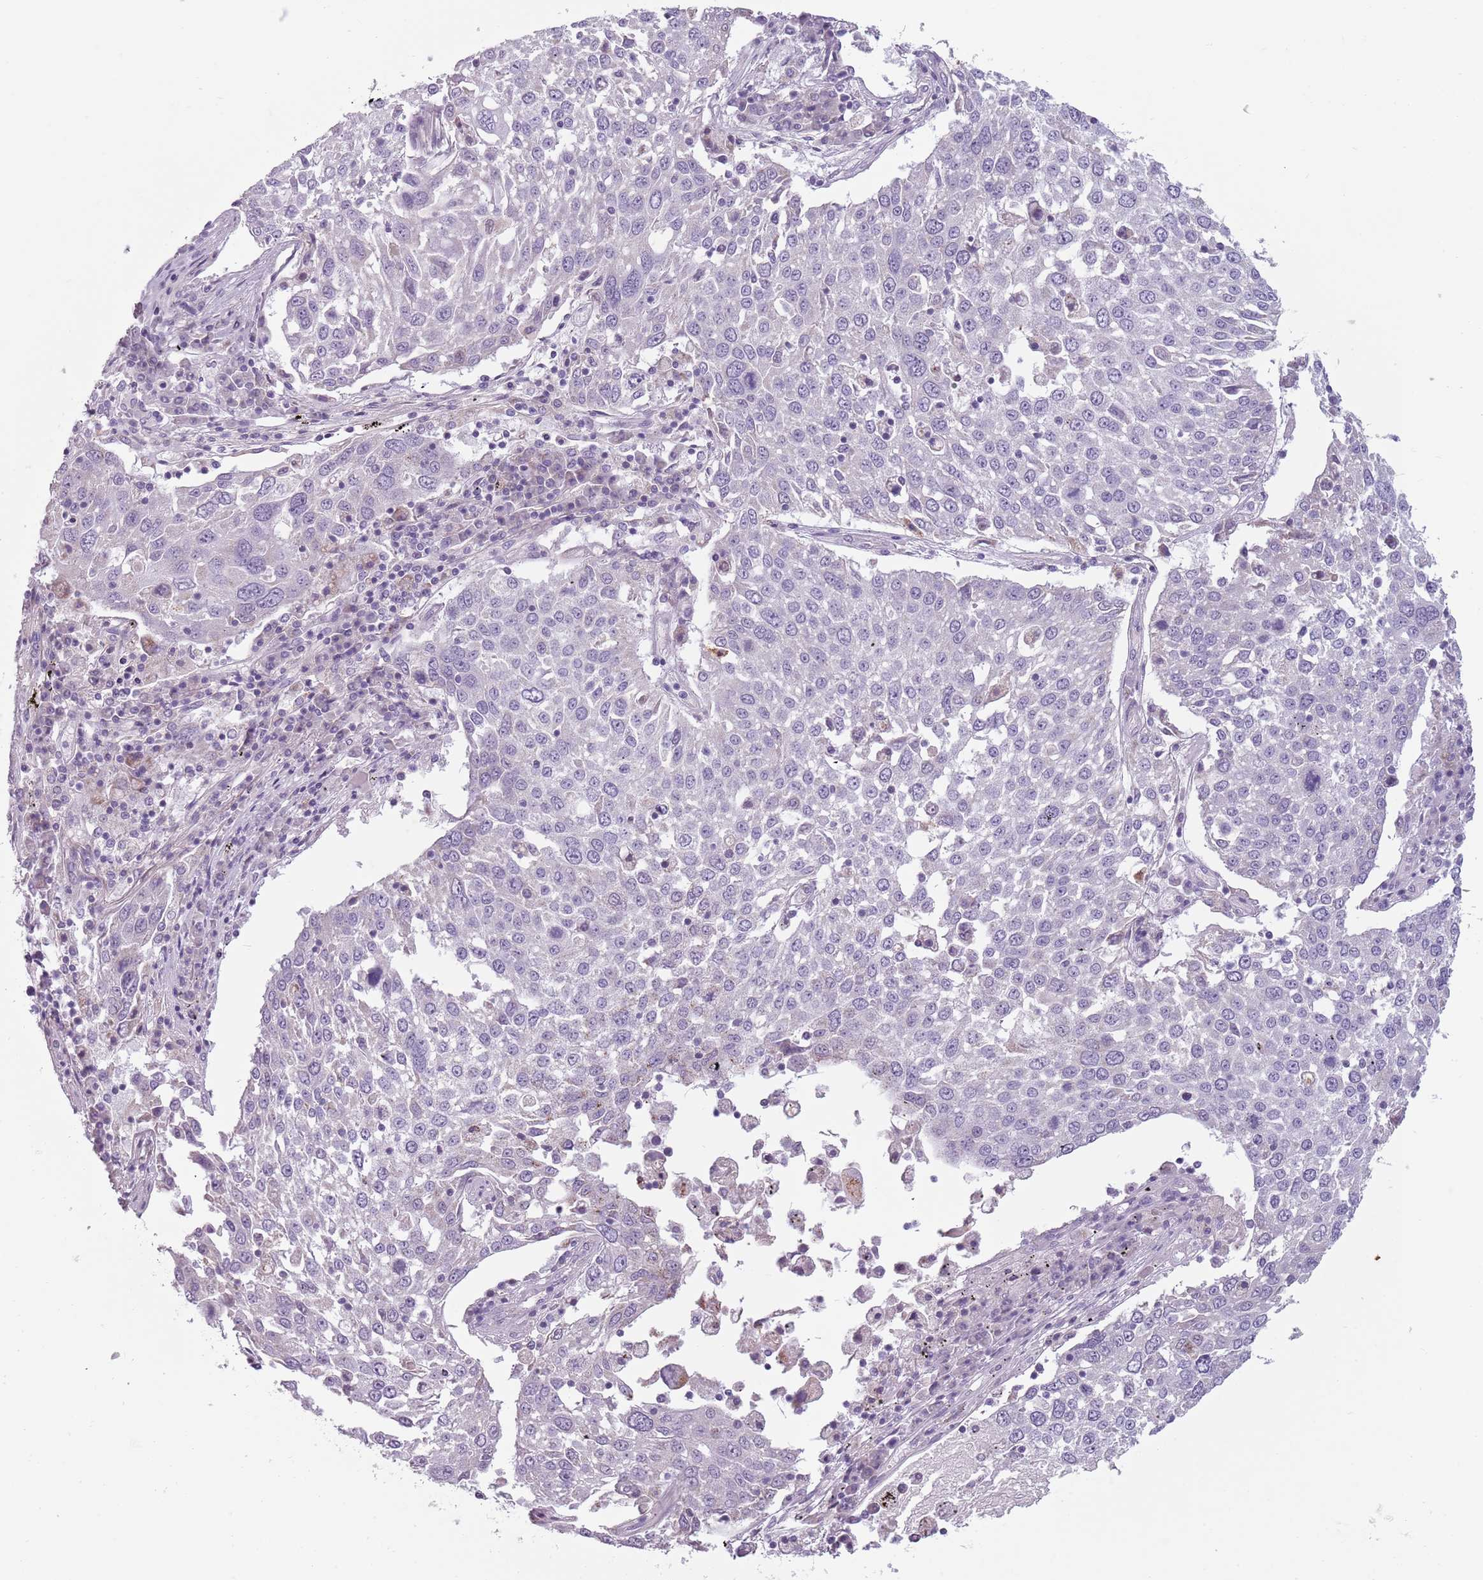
{"staining": {"intensity": "negative", "quantity": "none", "location": "none"}, "tissue": "lung cancer", "cell_type": "Tumor cells", "image_type": "cancer", "snomed": [{"axis": "morphology", "description": "Squamous cell carcinoma, NOS"}, {"axis": "topography", "description": "Lung"}], "caption": "Squamous cell carcinoma (lung) stained for a protein using IHC reveals no expression tumor cells.", "gene": "MEGF8", "patient": {"sex": "male", "age": 65}}